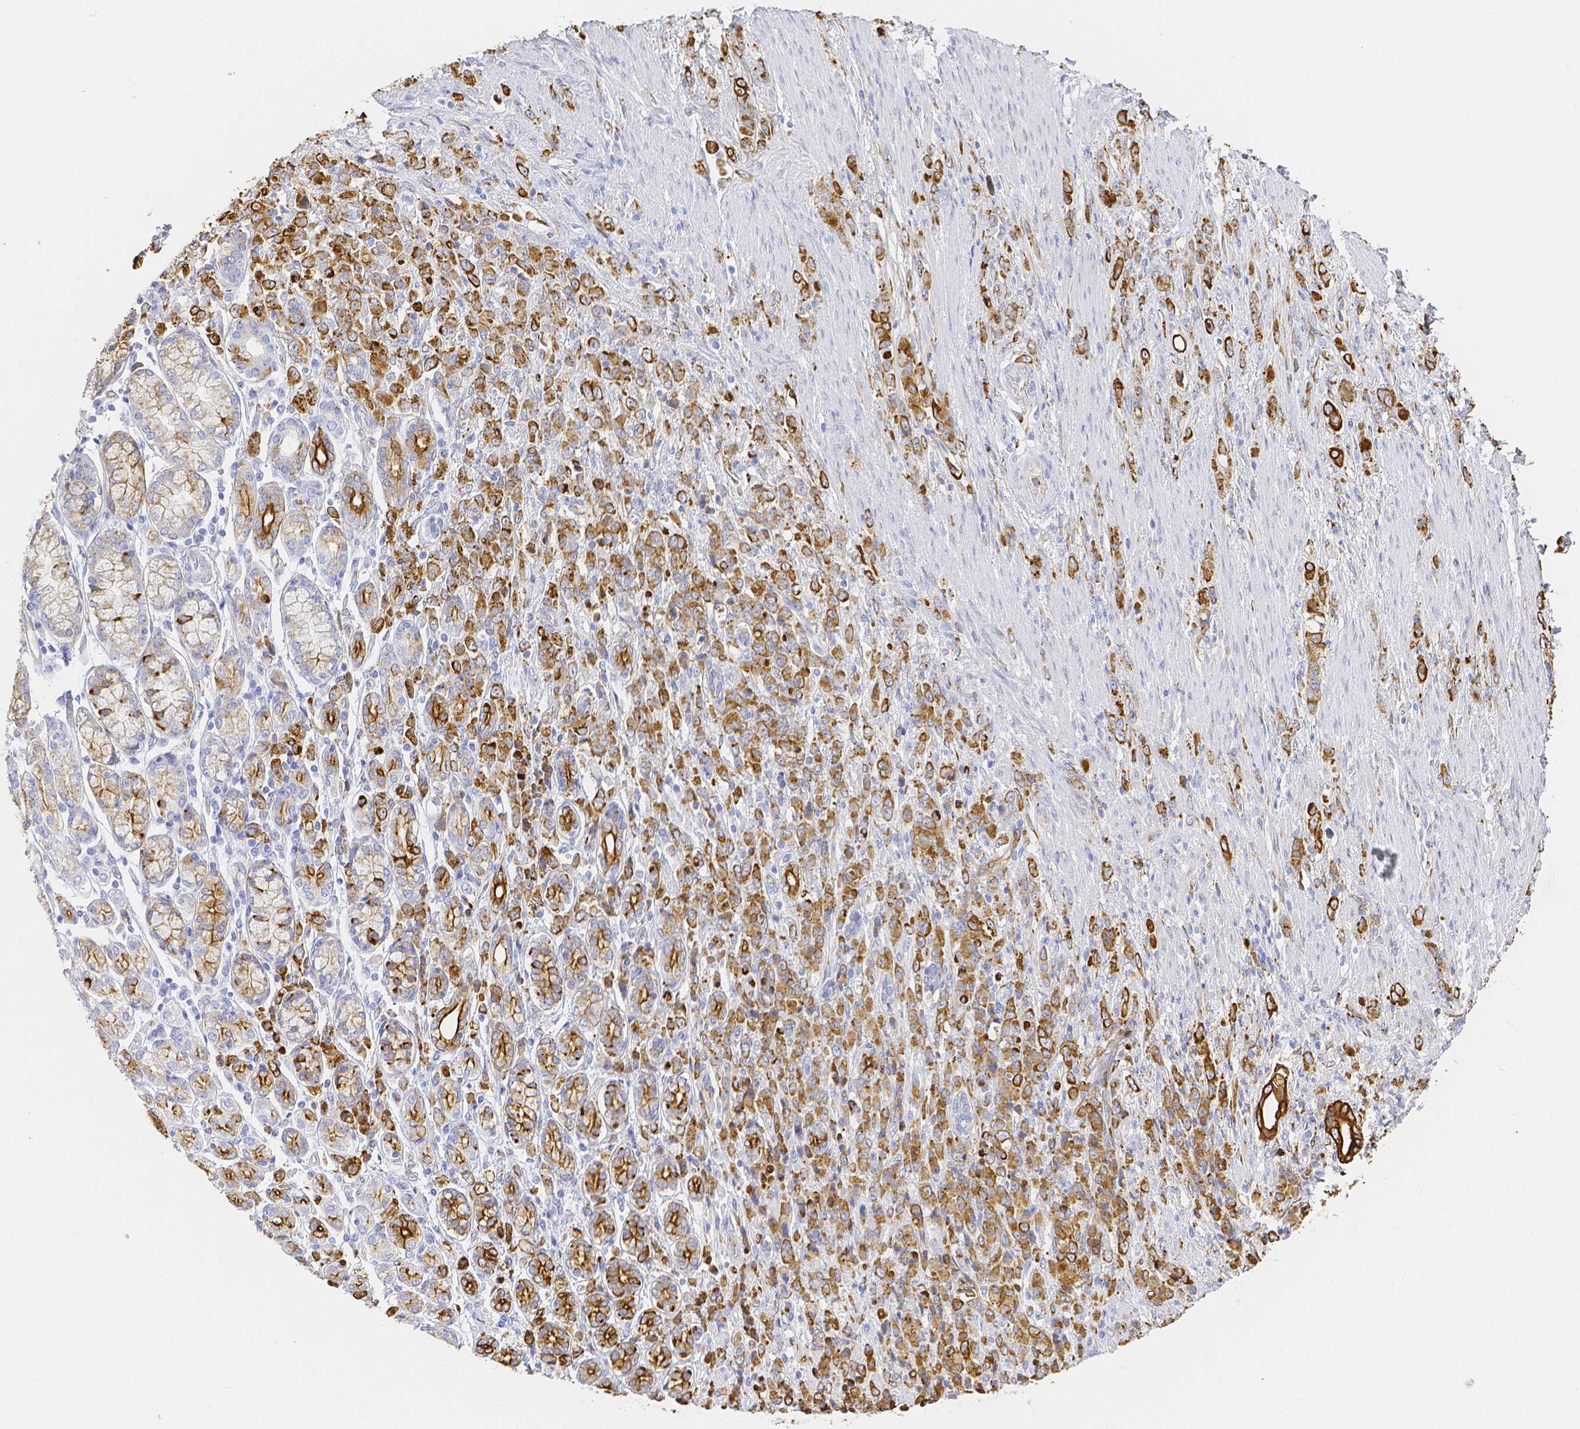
{"staining": {"intensity": "strong", "quantity": ">75%", "location": "cytoplasmic/membranous"}, "tissue": "stomach cancer", "cell_type": "Tumor cells", "image_type": "cancer", "snomed": [{"axis": "morphology", "description": "Adenocarcinoma, NOS"}, {"axis": "topography", "description": "Stomach"}], "caption": "Immunohistochemistry of stomach cancer demonstrates high levels of strong cytoplasmic/membranous expression in approximately >75% of tumor cells. (brown staining indicates protein expression, while blue staining denotes nuclei).", "gene": "SMURF1", "patient": {"sex": "female", "age": 79}}